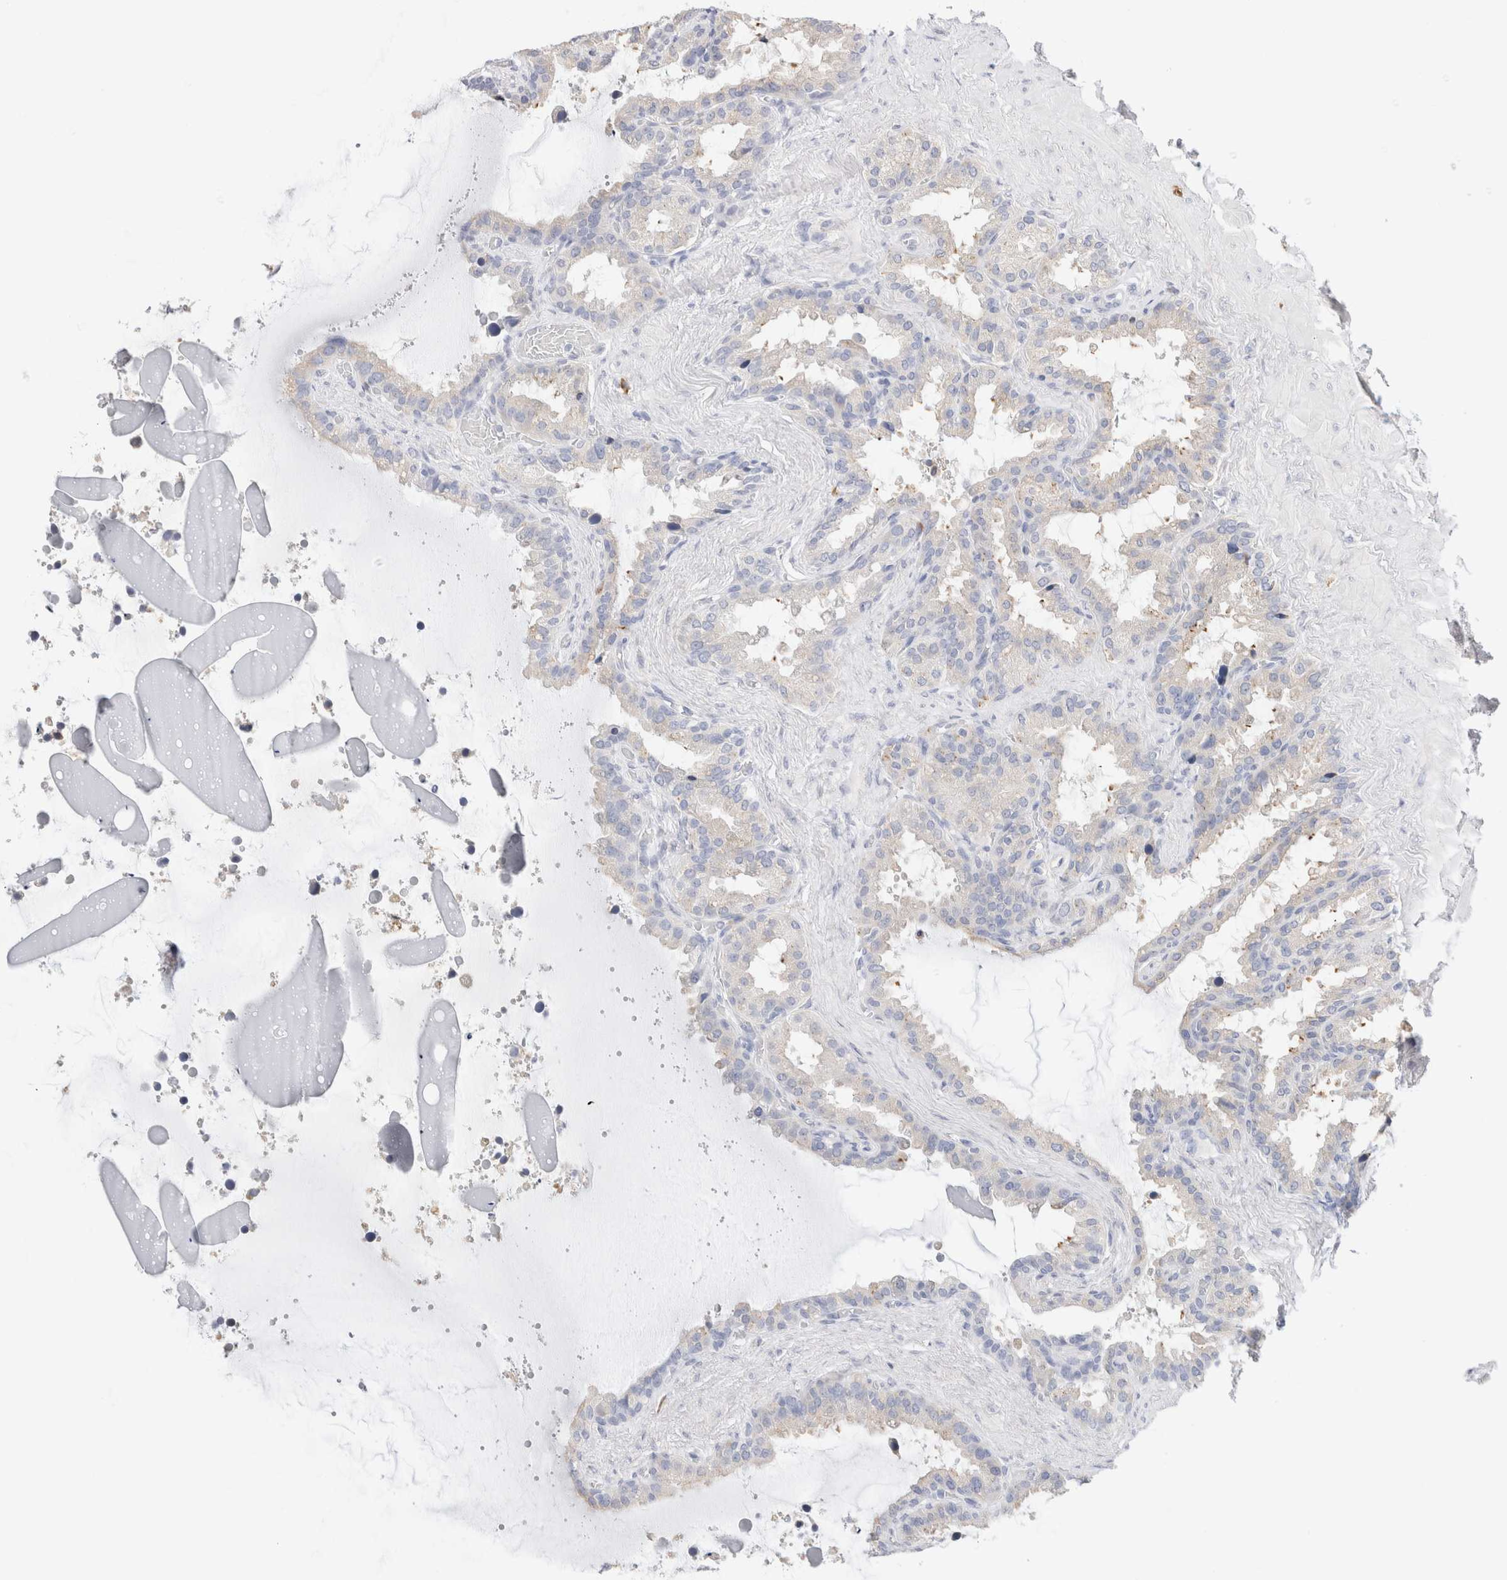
{"staining": {"intensity": "negative", "quantity": "none", "location": "none"}, "tissue": "seminal vesicle", "cell_type": "Glandular cells", "image_type": "normal", "snomed": [{"axis": "morphology", "description": "Normal tissue, NOS"}, {"axis": "topography", "description": "Seminal veicle"}], "caption": "The image shows no significant staining in glandular cells of seminal vesicle. Brightfield microscopy of immunohistochemistry (IHC) stained with DAB (brown) and hematoxylin (blue), captured at high magnification.", "gene": "GADD45G", "patient": {"sex": "male", "age": 46}}